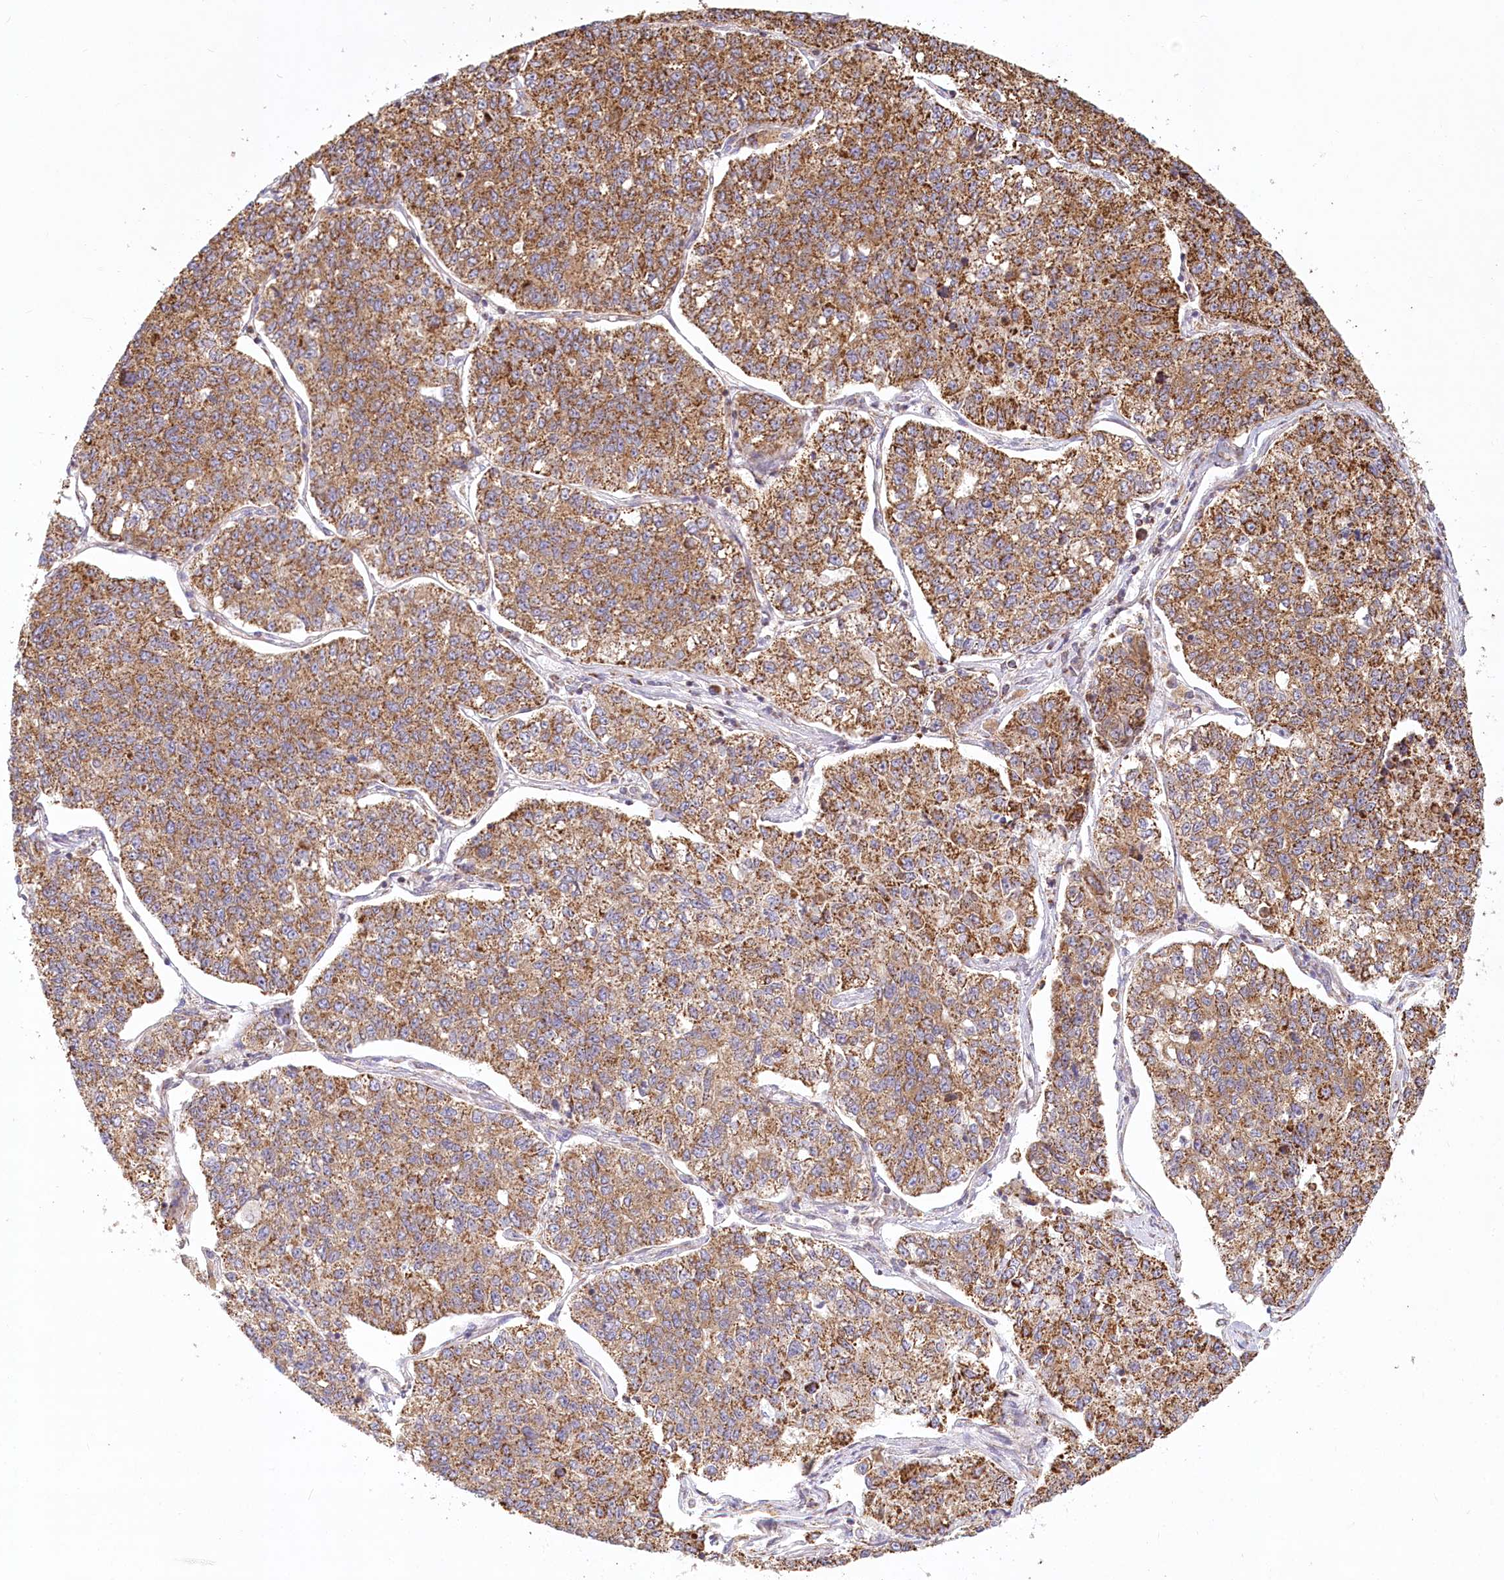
{"staining": {"intensity": "strong", "quantity": ">75%", "location": "cytoplasmic/membranous"}, "tissue": "lung cancer", "cell_type": "Tumor cells", "image_type": "cancer", "snomed": [{"axis": "morphology", "description": "Adenocarcinoma, NOS"}, {"axis": "topography", "description": "Lung"}], "caption": "Adenocarcinoma (lung) stained with immunohistochemistry (IHC) reveals strong cytoplasmic/membranous staining in about >75% of tumor cells.", "gene": "UMPS", "patient": {"sex": "male", "age": 49}}